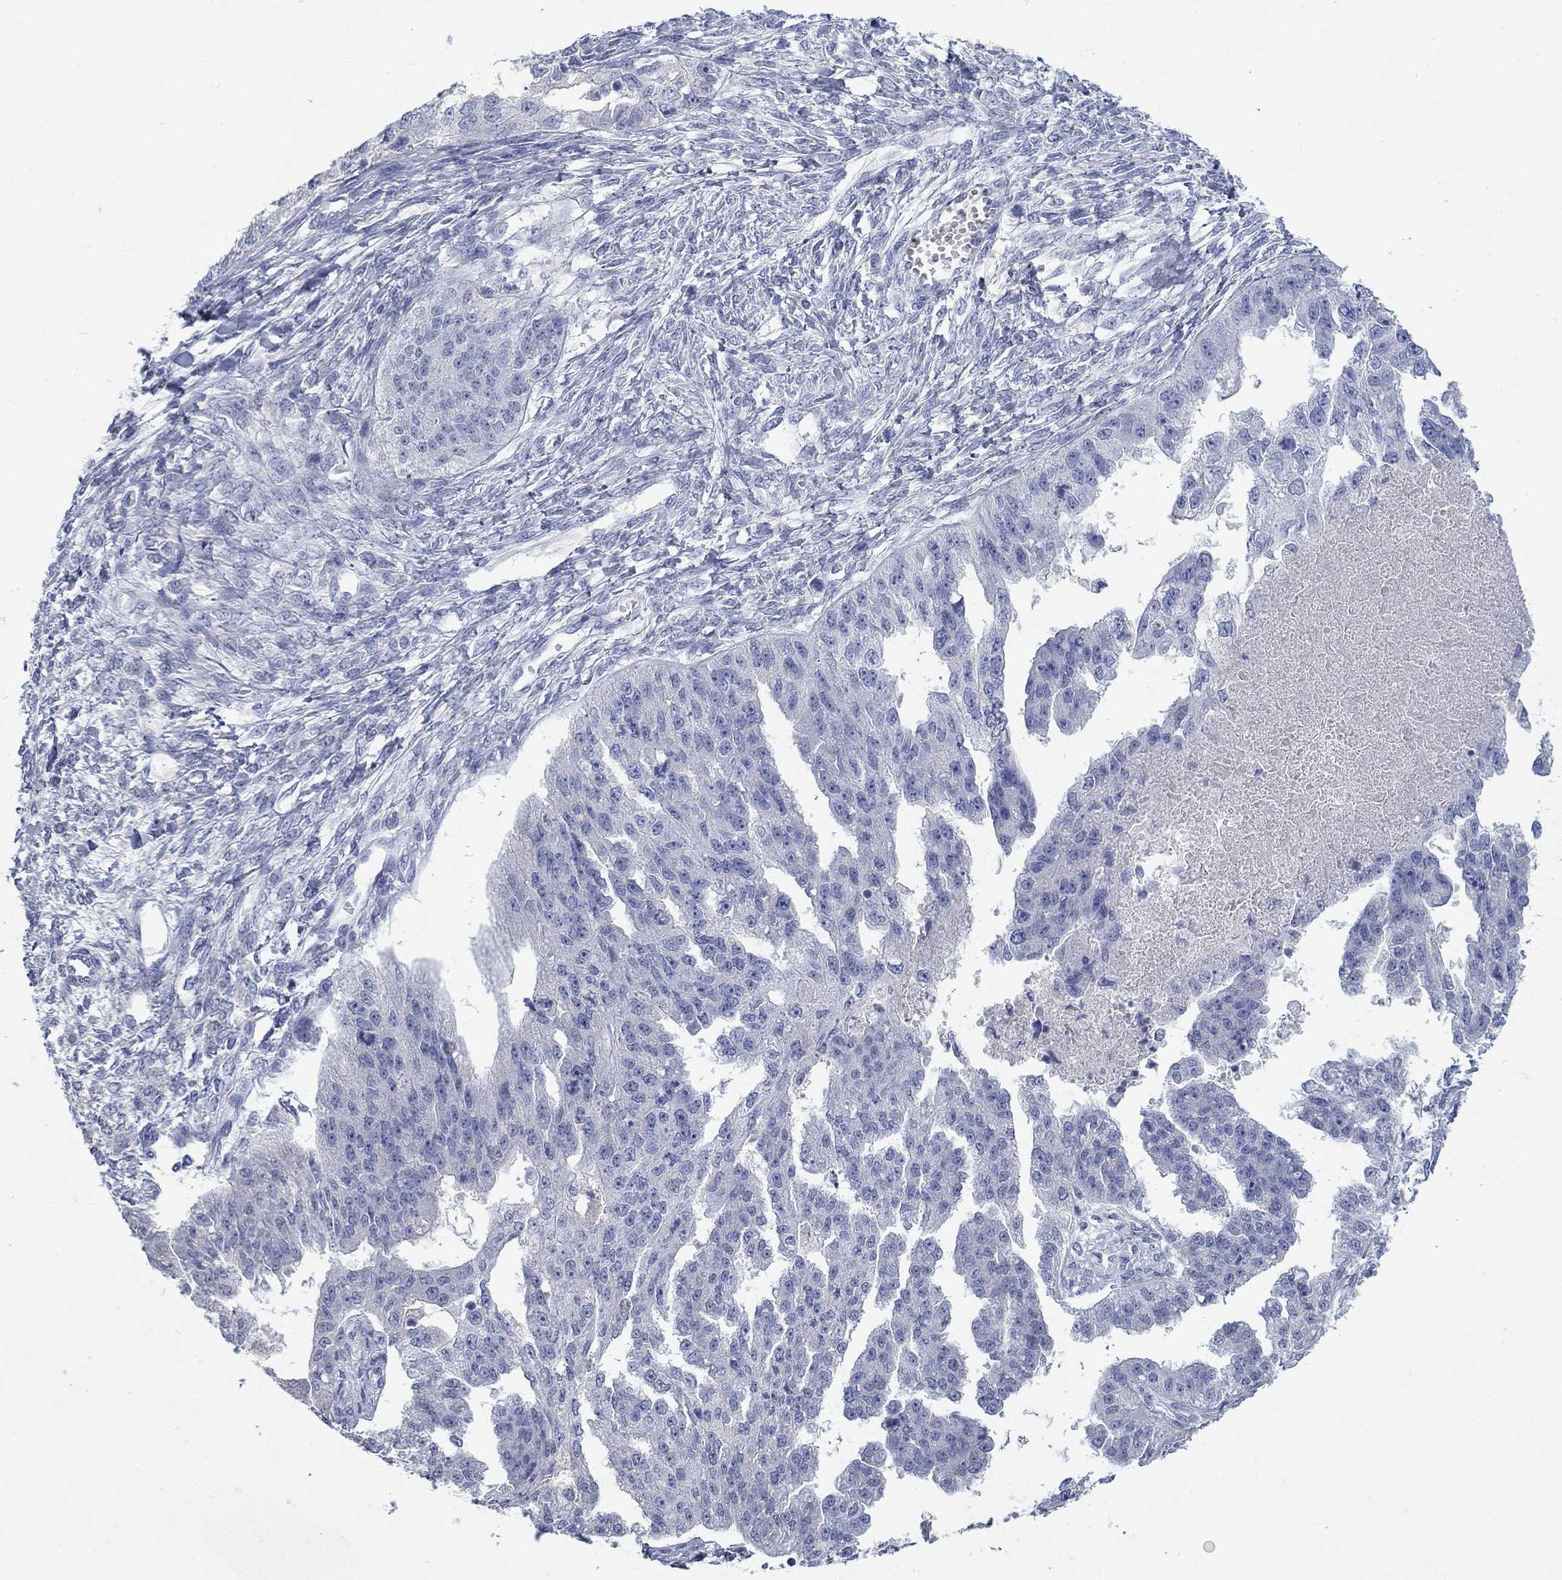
{"staining": {"intensity": "negative", "quantity": "none", "location": "none"}, "tissue": "ovarian cancer", "cell_type": "Tumor cells", "image_type": "cancer", "snomed": [{"axis": "morphology", "description": "Cystadenocarcinoma, serous, NOS"}, {"axis": "topography", "description": "Ovary"}], "caption": "Human ovarian cancer stained for a protein using immunohistochemistry (IHC) demonstrates no positivity in tumor cells.", "gene": "TMEM249", "patient": {"sex": "female", "age": 58}}